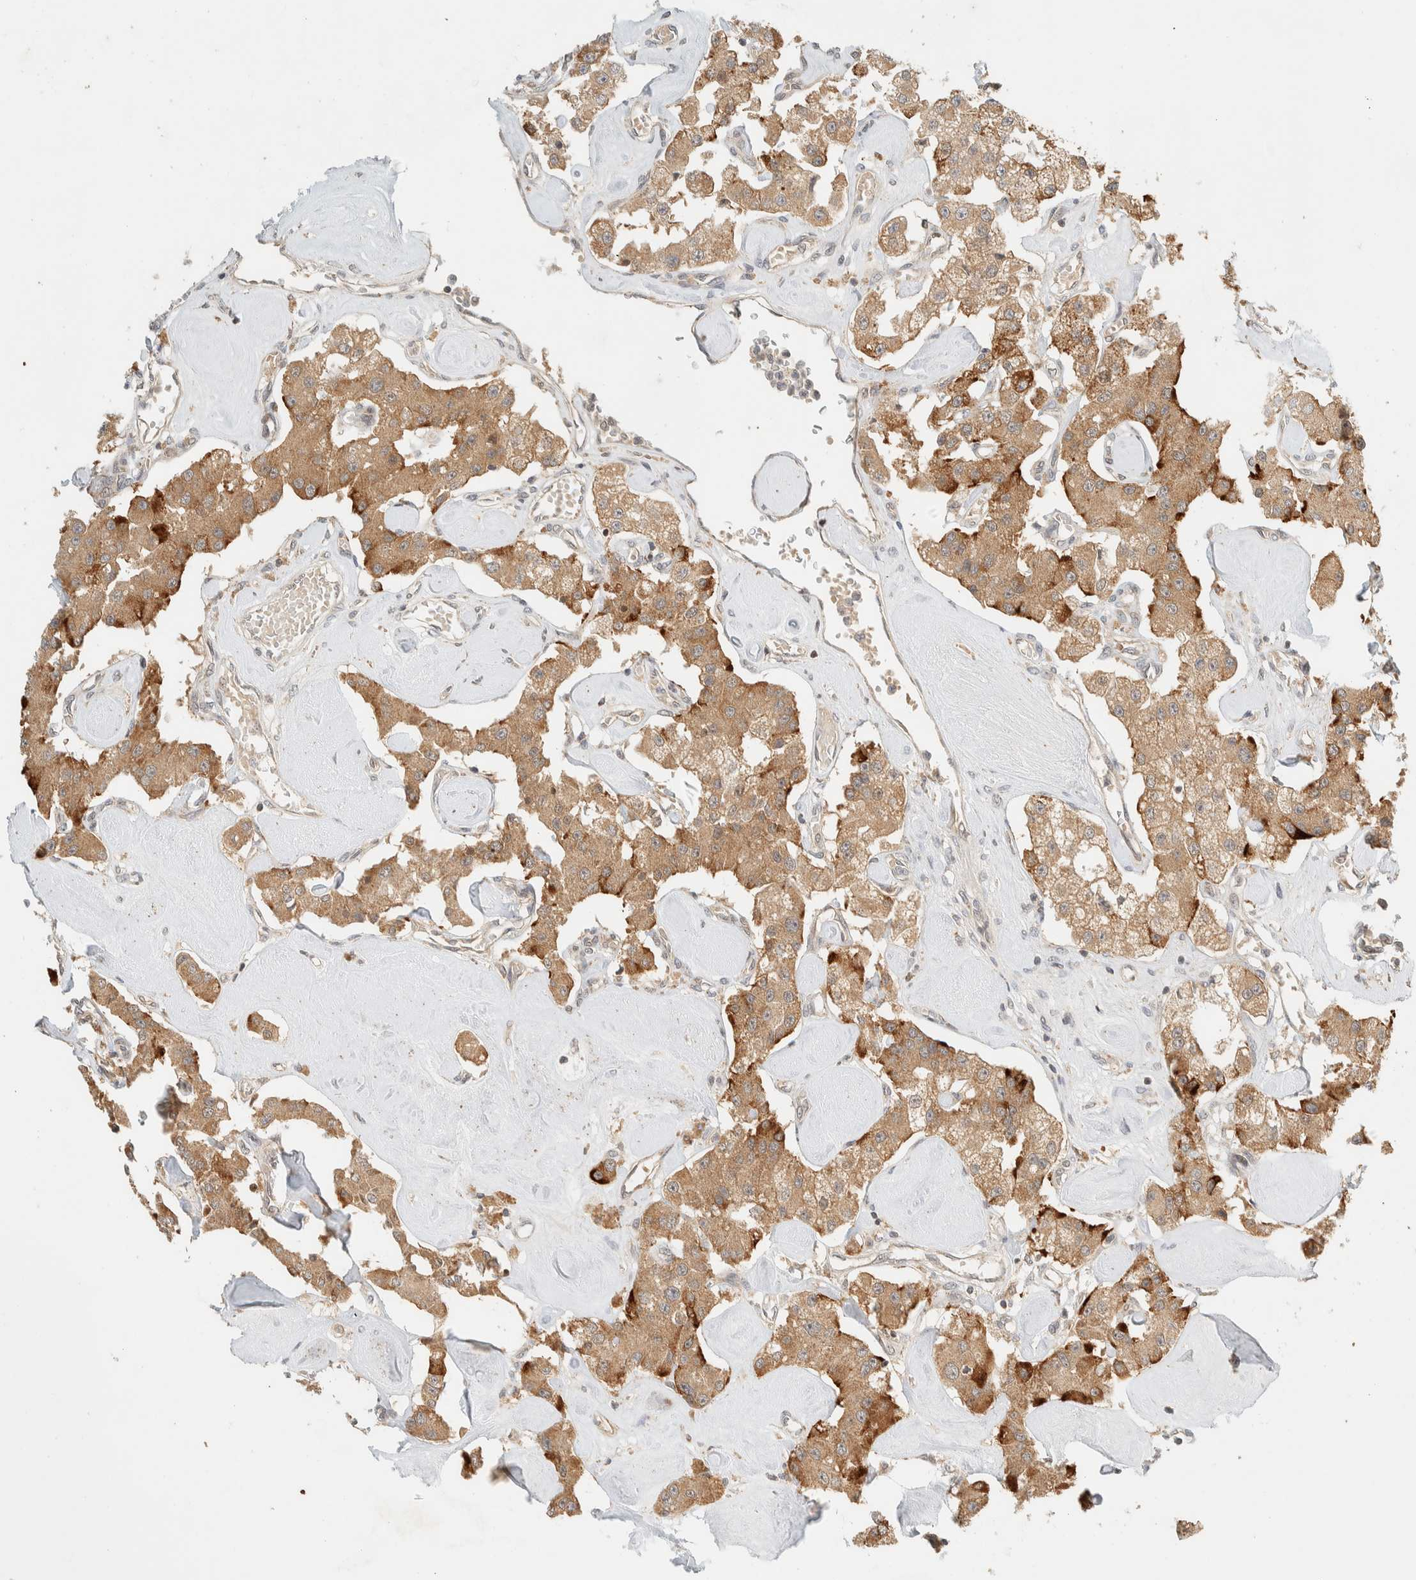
{"staining": {"intensity": "moderate", "quantity": ">75%", "location": "cytoplasmic/membranous"}, "tissue": "carcinoid", "cell_type": "Tumor cells", "image_type": "cancer", "snomed": [{"axis": "morphology", "description": "Carcinoid, malignant, NOS"}, {"axis": "topography", "description": "Pancreas"}], "caption": "Tumor cells reveal moderate cytoplasmic/membranous staining in about >75% of cells in carcinoid (malignant). (DAB (3,3'-diaminobenzidine) IHC with brightfield microscopy, high magnification).", "gene": "KIFAP3", "patient": {"sex": "male", "age": 41}}